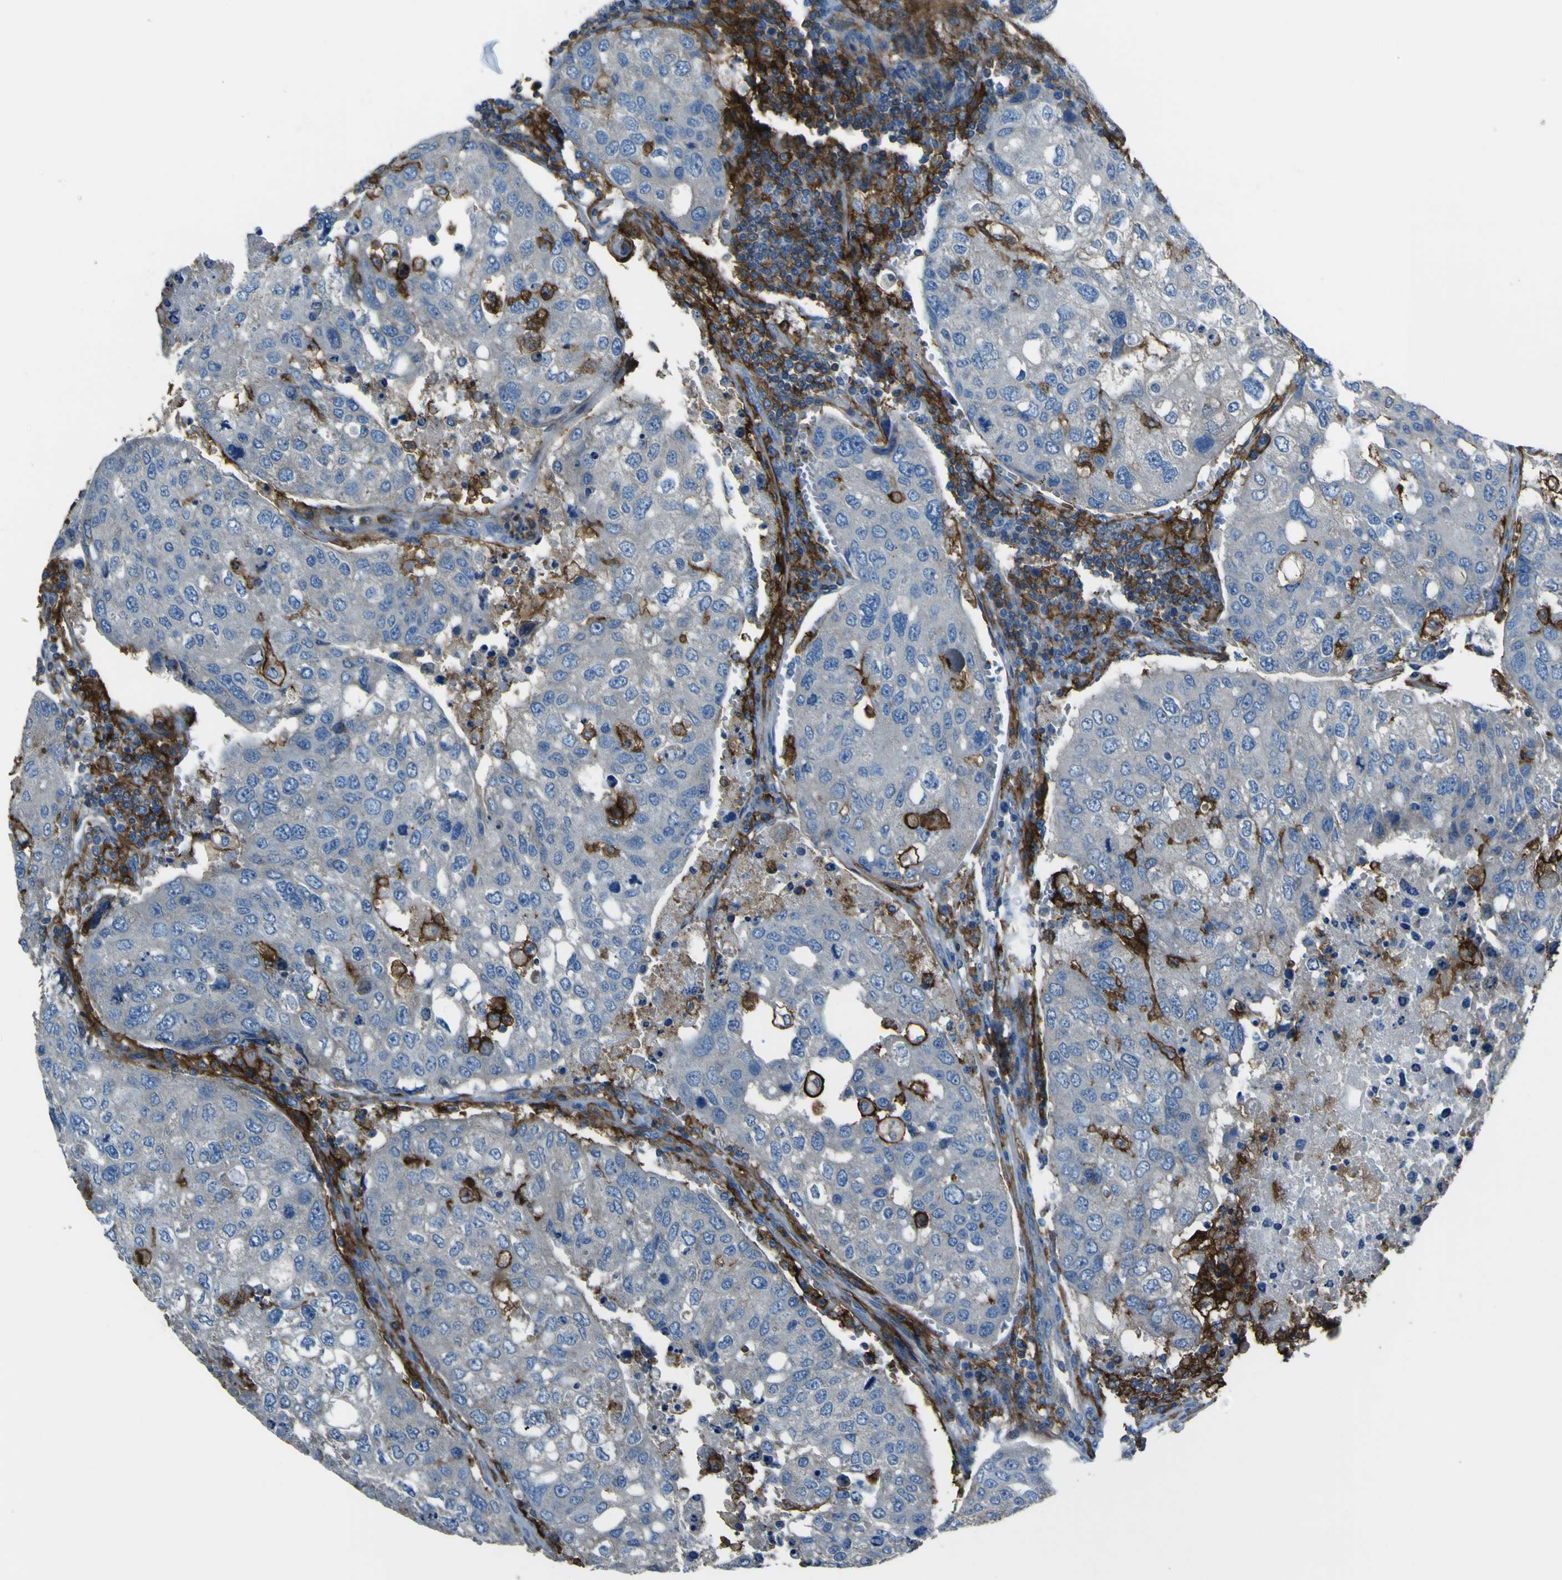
{"staining": {"intensity": "negative", "quantity": "none", "location": "none"}, "tissue": "urothelial cancer", "cell_type": "Tumor cells", "image_type": "cancer", "snomed": [{"axis": "morphology", "description": "Urothelial carcinoma, High grade"}, {"axis": "topography", "description": "Lymph node"}, {"axis": "topography", "description": "Urinary bladder"}], "caption": "High power microscopy micrograph of an IHC photomicrograph of high-grade urothelial carcinoma, revealing no significant expression in tumor cells. (DAB immunohistochemistry (IHC) with hematoxylin counter stain).", "gene": "LAIR1", "patient": {"sex": "male", "age": 51}}